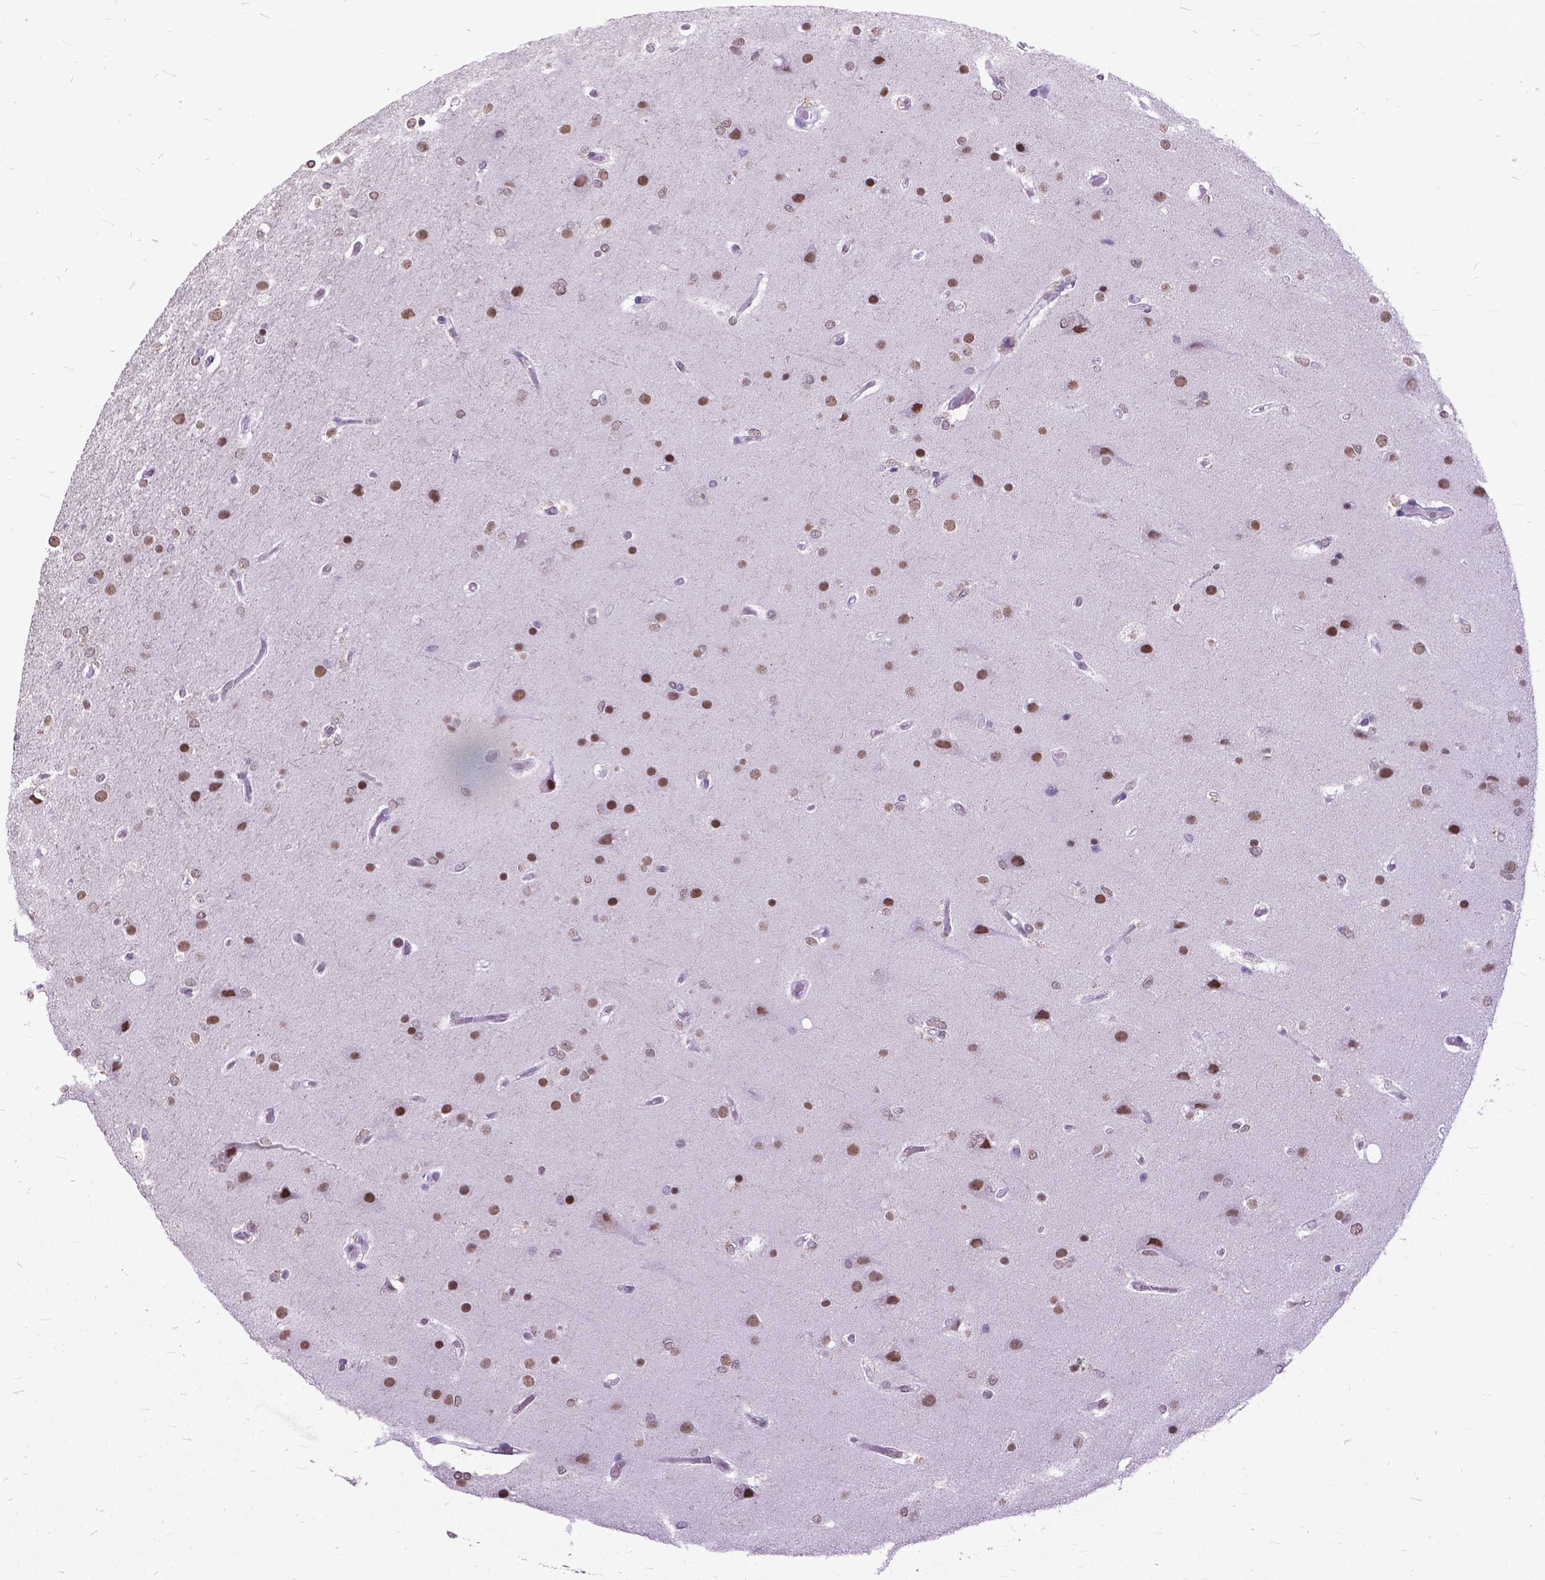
{"staining": {"intensity": "moderate", "quantity": ">75%", "location": "nuclear"}, "tissue": "glioma", "cell_type": "Tumor cells", "image_type": "cancer", "snomed": [{"axis": "morphology", "description": "Glioma, malignant, High grade"}, {"axis": "topography", "description": "Brain"}], "caption": "A medium amount of moderate nuclear staining is seen in approximately >75% of tumor cells in malignant high-grade glioma tissue.", "gene": "MARCHF10", "patient": {"sex": "female", "age": 61}}